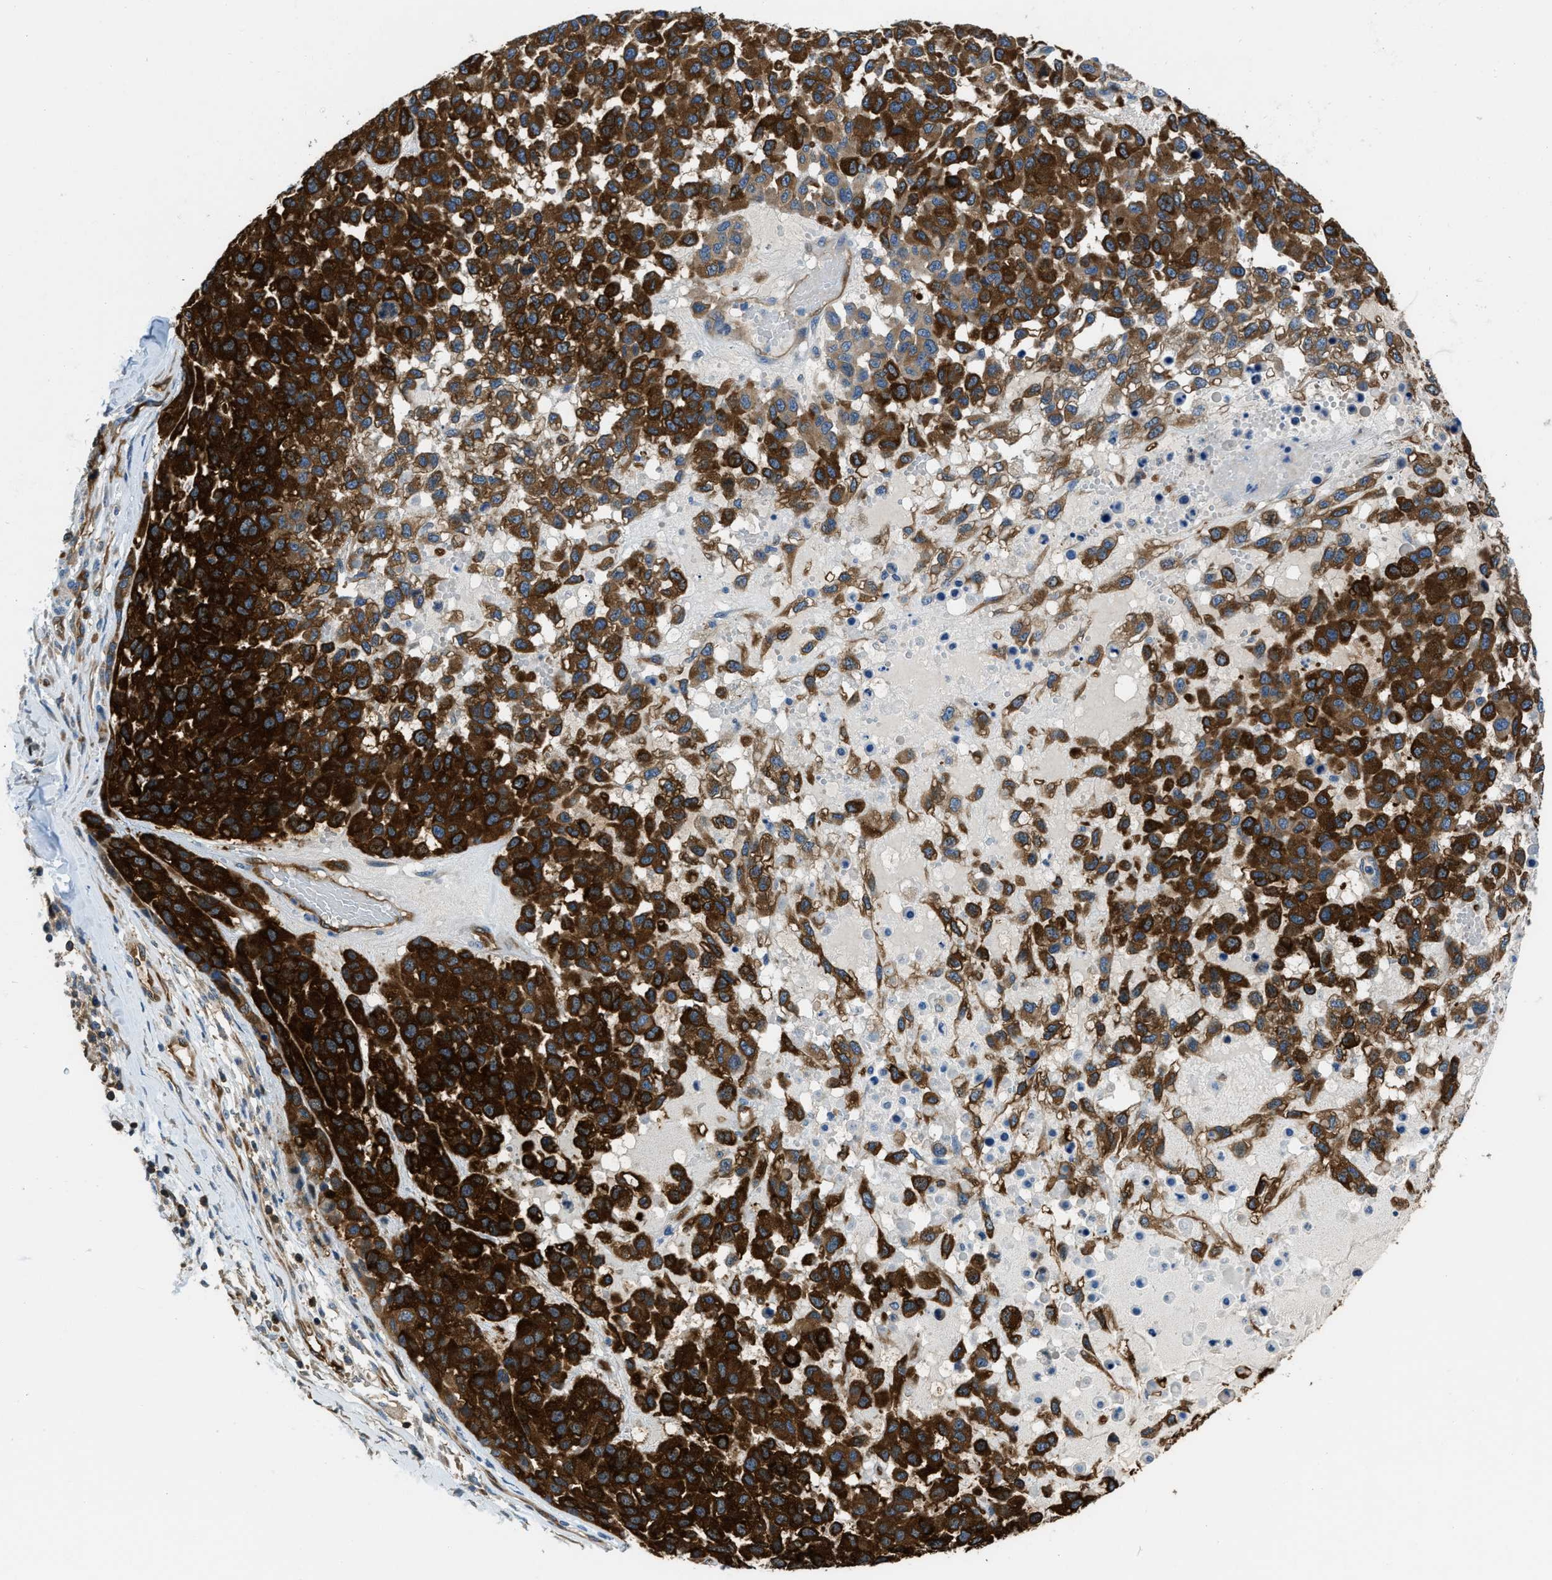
{"staining": {"intensity": "strong", "quantity": "25%-75%", "location": "cytoplasmic/membranous"}, "tissue": "melanoma", "cell_type": "Tumor cells", "image_type": "cancer", "snomed": [{"axis": "morphology", "description": "Malignant melanoma, NOS"}, {"axis": "topography", "description": "Skin"}], "caption": "The immunohistochemical stain highlights strong cytoplasmic/membranous positivity in tumor cells of malignant melanoma tissue.", "gene": "PFKP", "patient": {"sex": "male", "age": 62}}